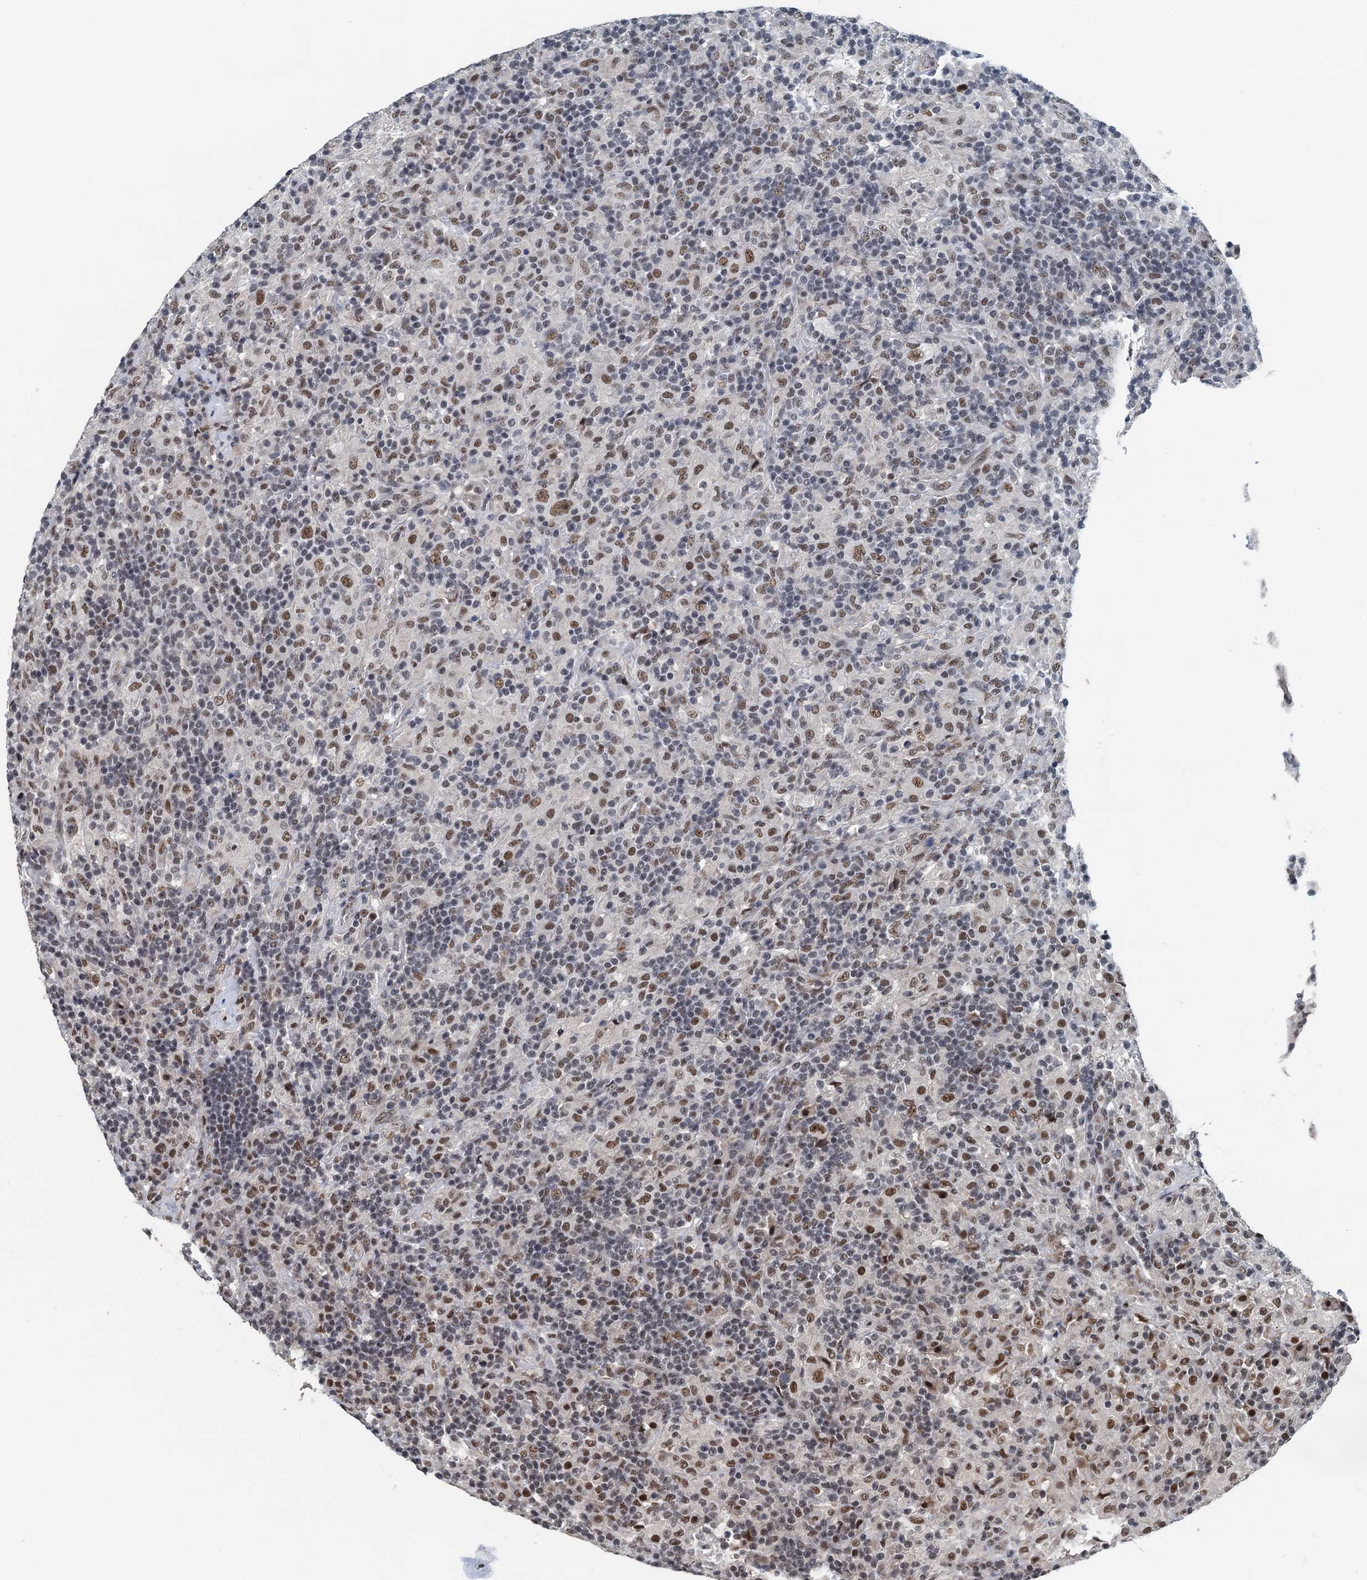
{"staining": {"intensity": "moderate", "quantity": ">75%", "location": "nuclear"}, "tissue": "lymphoma", "cell_type": "Tumor cells", "image_type": "cancer", "snomed": [{"axis": "morphology", "description": "Hodgkin's disease, NOS"}, {"axis": "topography", "description": "Lymph node"}], "caption": "DAB (3,3'-diaminobenzidine) immunohistochemical staining of human Hodgkin's disease reveals moderate nuclear protein staining in about >75% of tumor cells.", "gene": "MTA3", "patient": {"sex": "male", "age": 70}}